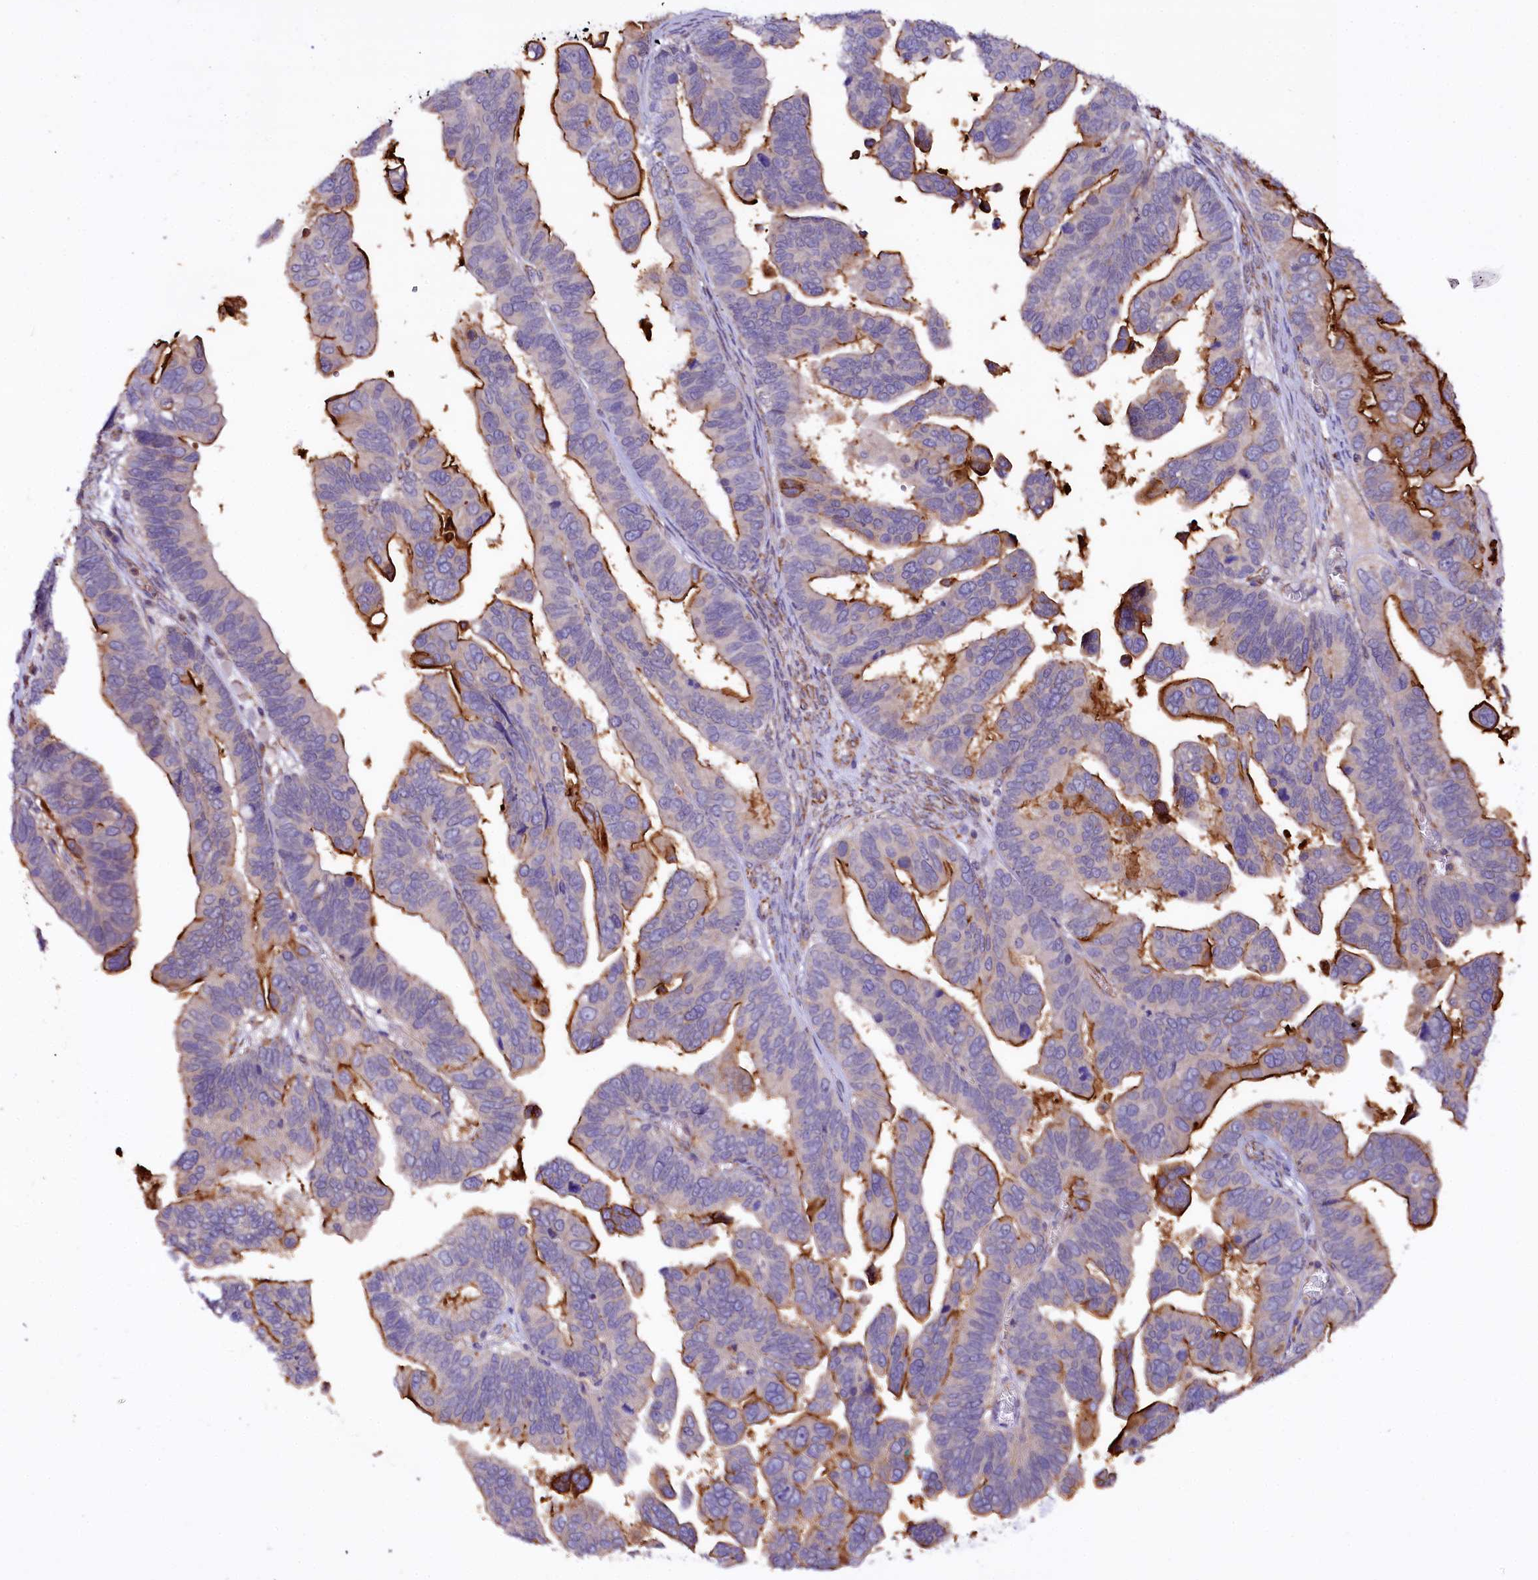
{"staining": {"intensity": "strong", "quantity": "<25%", "location": "cytoplasmic/membranous"}, "tissue": "ovarian cancer", "cell_type": "Tumor cells", "image_type": "cancer", "snomed": [{"axis": "morphology", "description": "Cystadenocarcinoma, serous, NOS"}, {"axis": "topography", "description": "Ovary"}], "caption": "Human ovarian serous cystadenocarcinoma stained for a protein (brown) displays strong cytoplasmic/membranous positive positivity in about <25% of tumor cells.", "gene": "TTC12", "patient": {"sex": "female", "age": 56}}